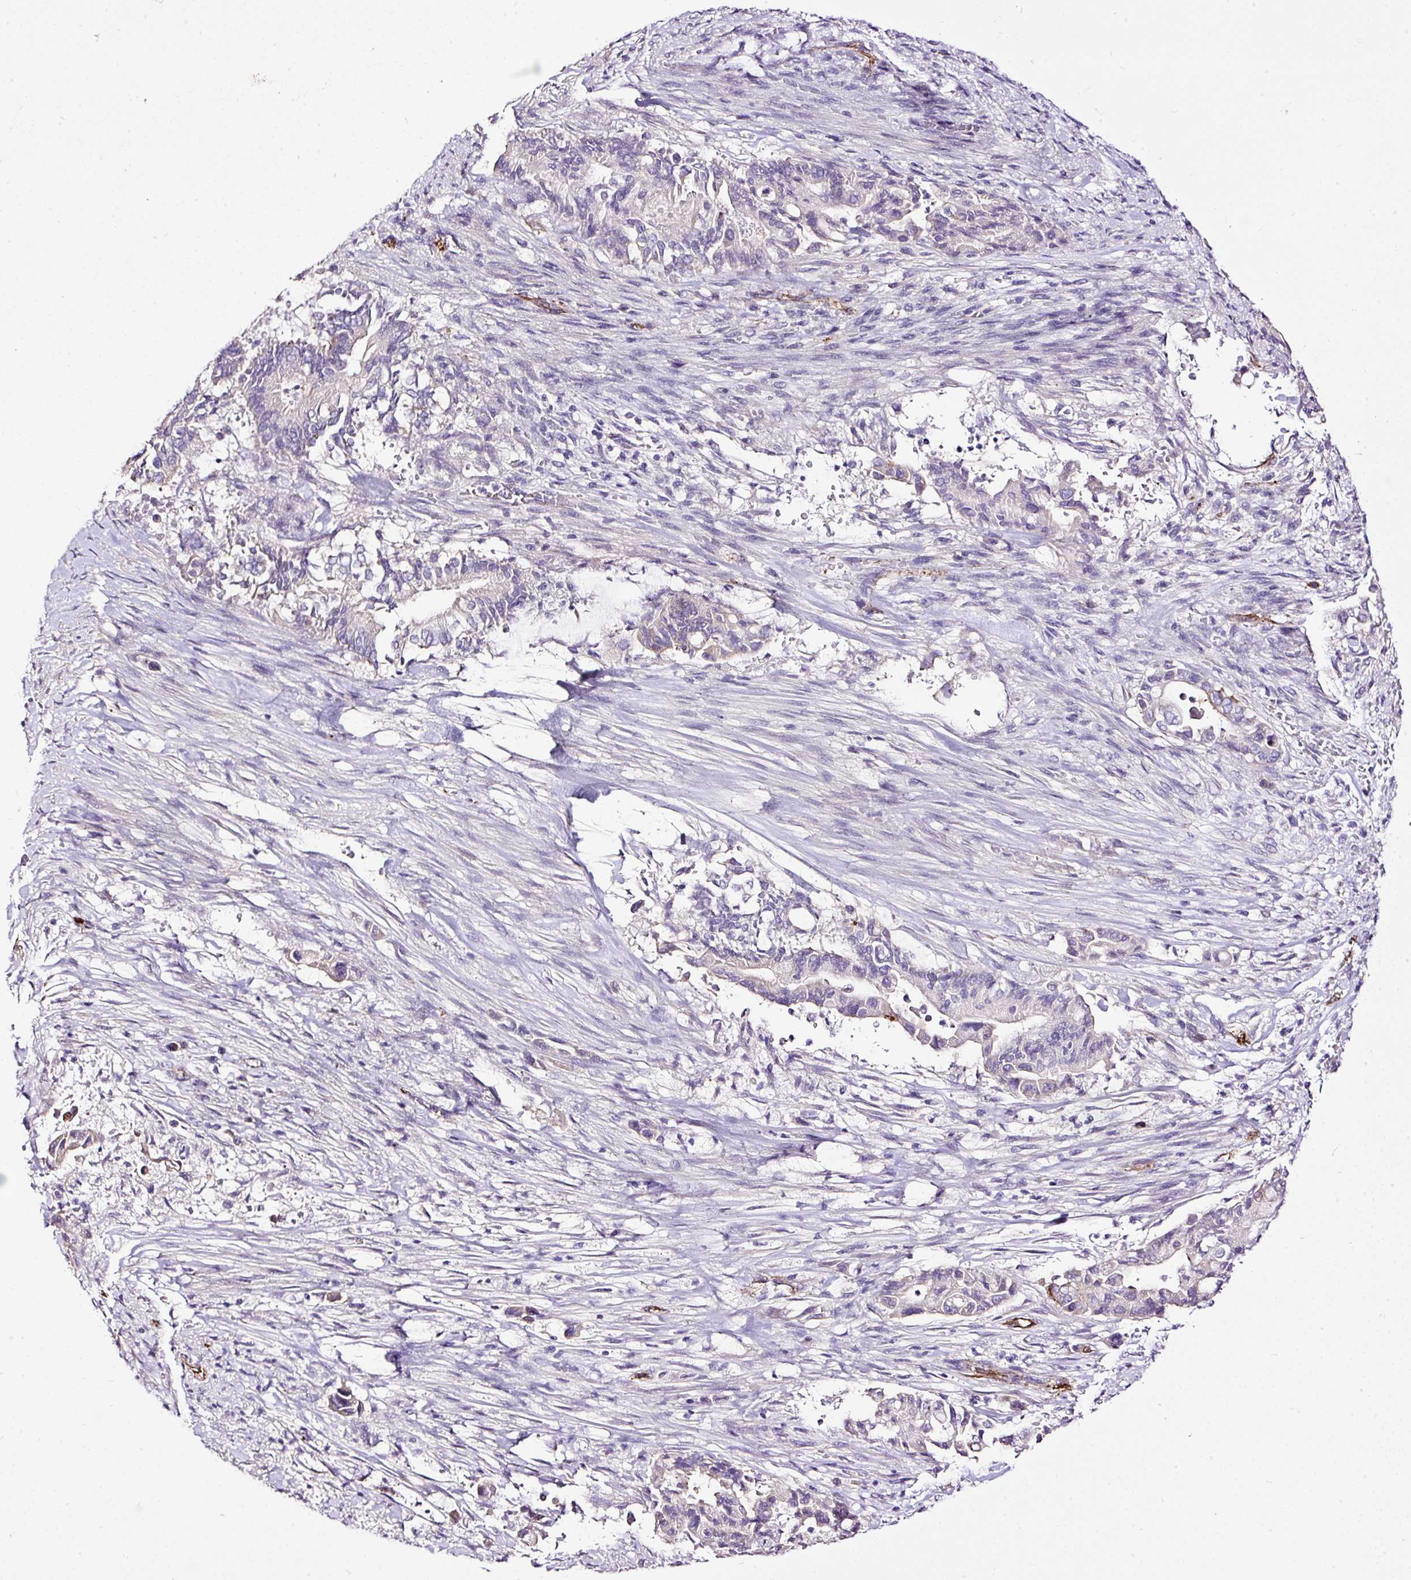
{"staining": {"intensity": "negative", "quantity": "none", "location": "none"}, "tissue": "pancreatic cancer", "cell_type": "Tumor cells", "image_type": "cancer", "snomed": [{"axis": "morphology", "description": "Adenocarcinoma, NOS"}, {"axis": "topography", "description": "Pancreas"}], "caption": "Image shows no significant protein expression in tumor cells of adenocarcinoma (pancreatic).", "gene": "MAGEB16", "patient": {"sex": "male", "age": 68}}